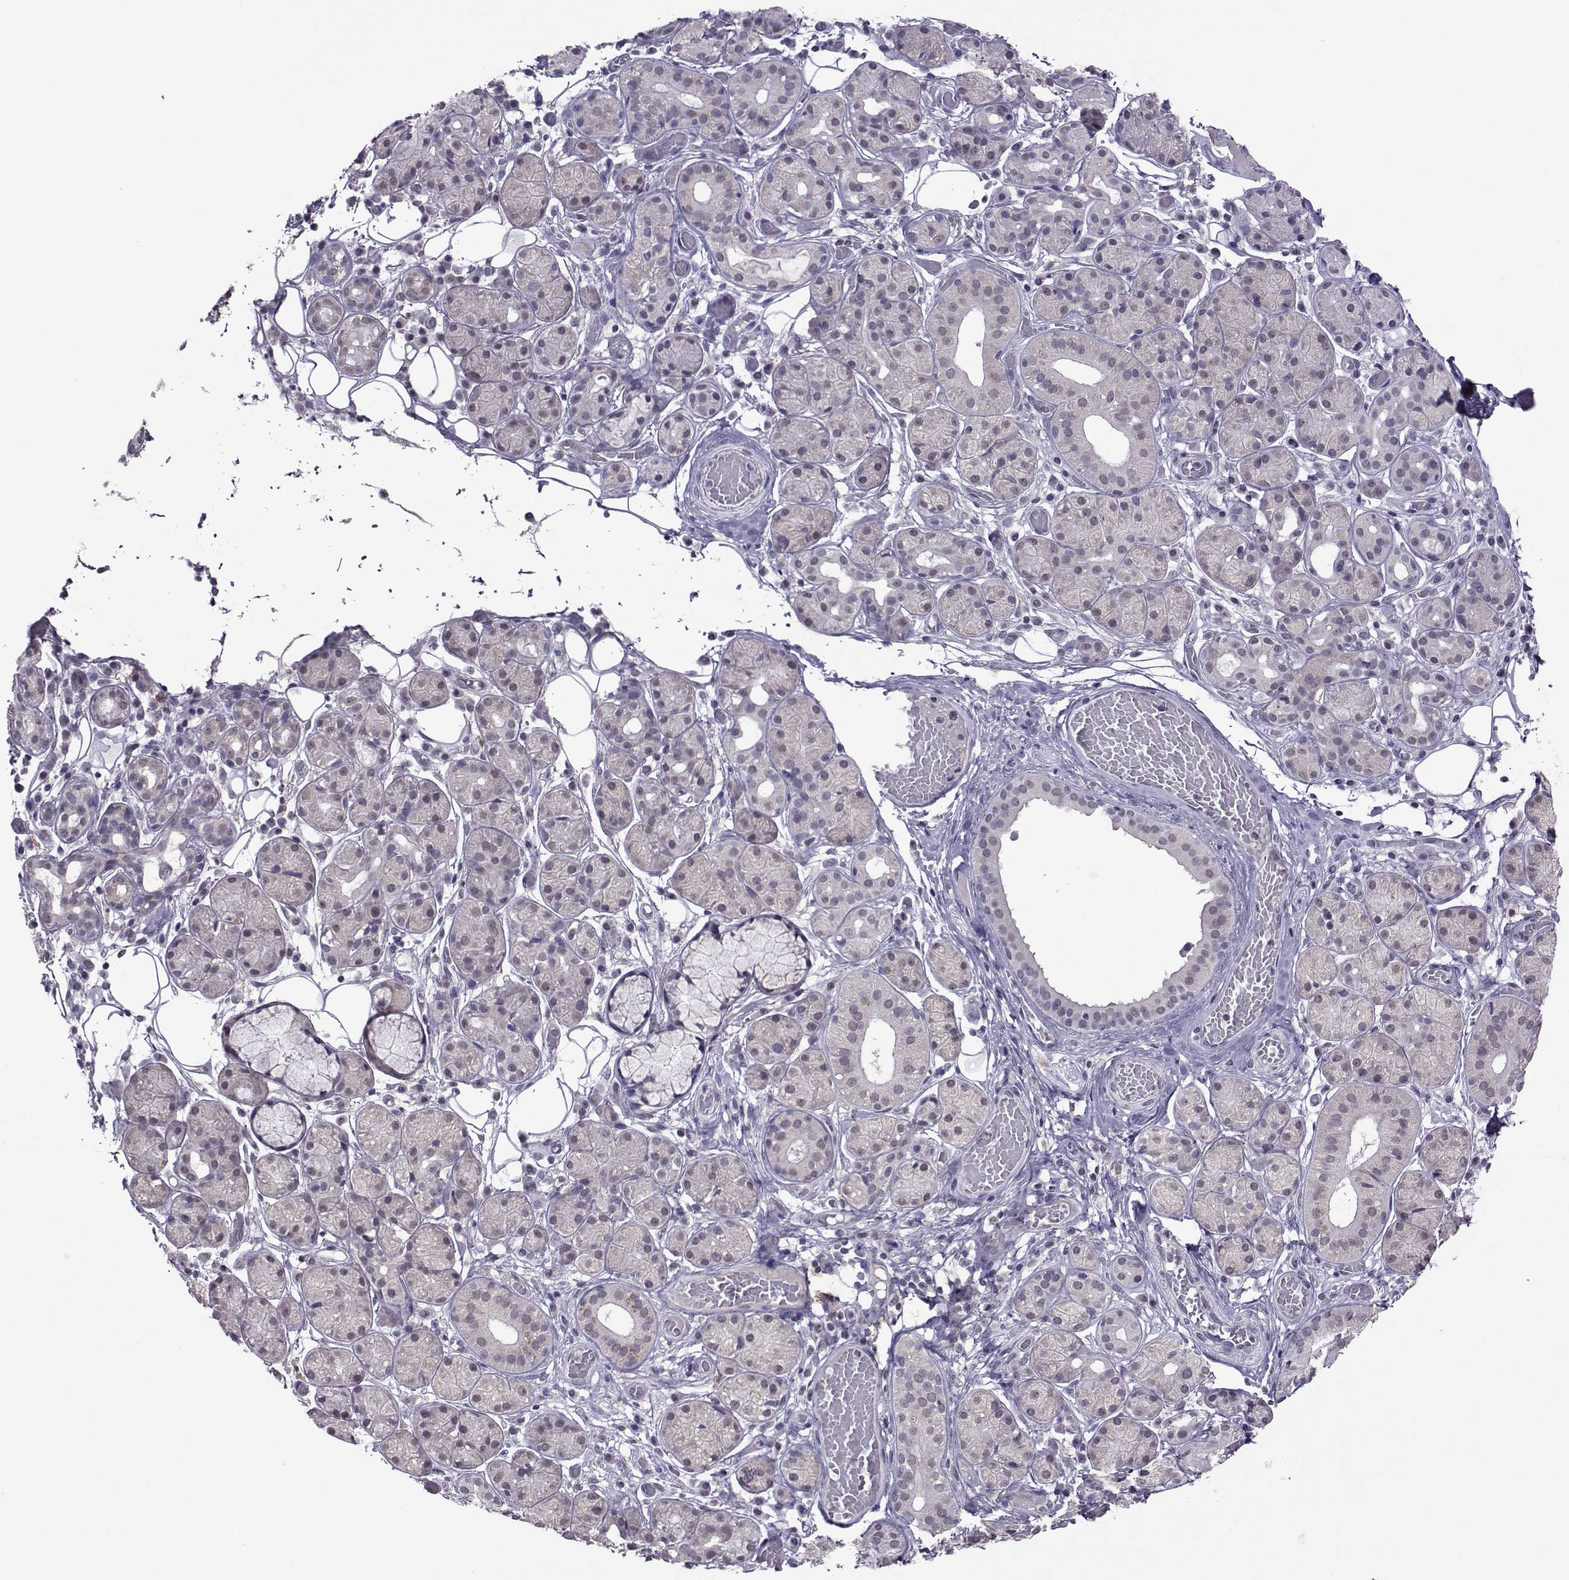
{"staining": {"intensity": "negative", "quantity": "none", "location": "none"}, "tissue": "salivary gland", "cell_type": "Glandular cells", "image_type": "normal", "snomed": [{"axis": "morphology", "description": "Normal tissue, NOS"}, {"axis": "topography", "description": "Salivary gland"}, {"axis": "topography", "description": "Peripheral nerve tissue"}], "caption": "Immunohistochemical staining of unremarkable human salivary gland shows no significant positivity in glandular cells.", "gene": "DDX20", "patient": {"sex": "male", "age": 71}}